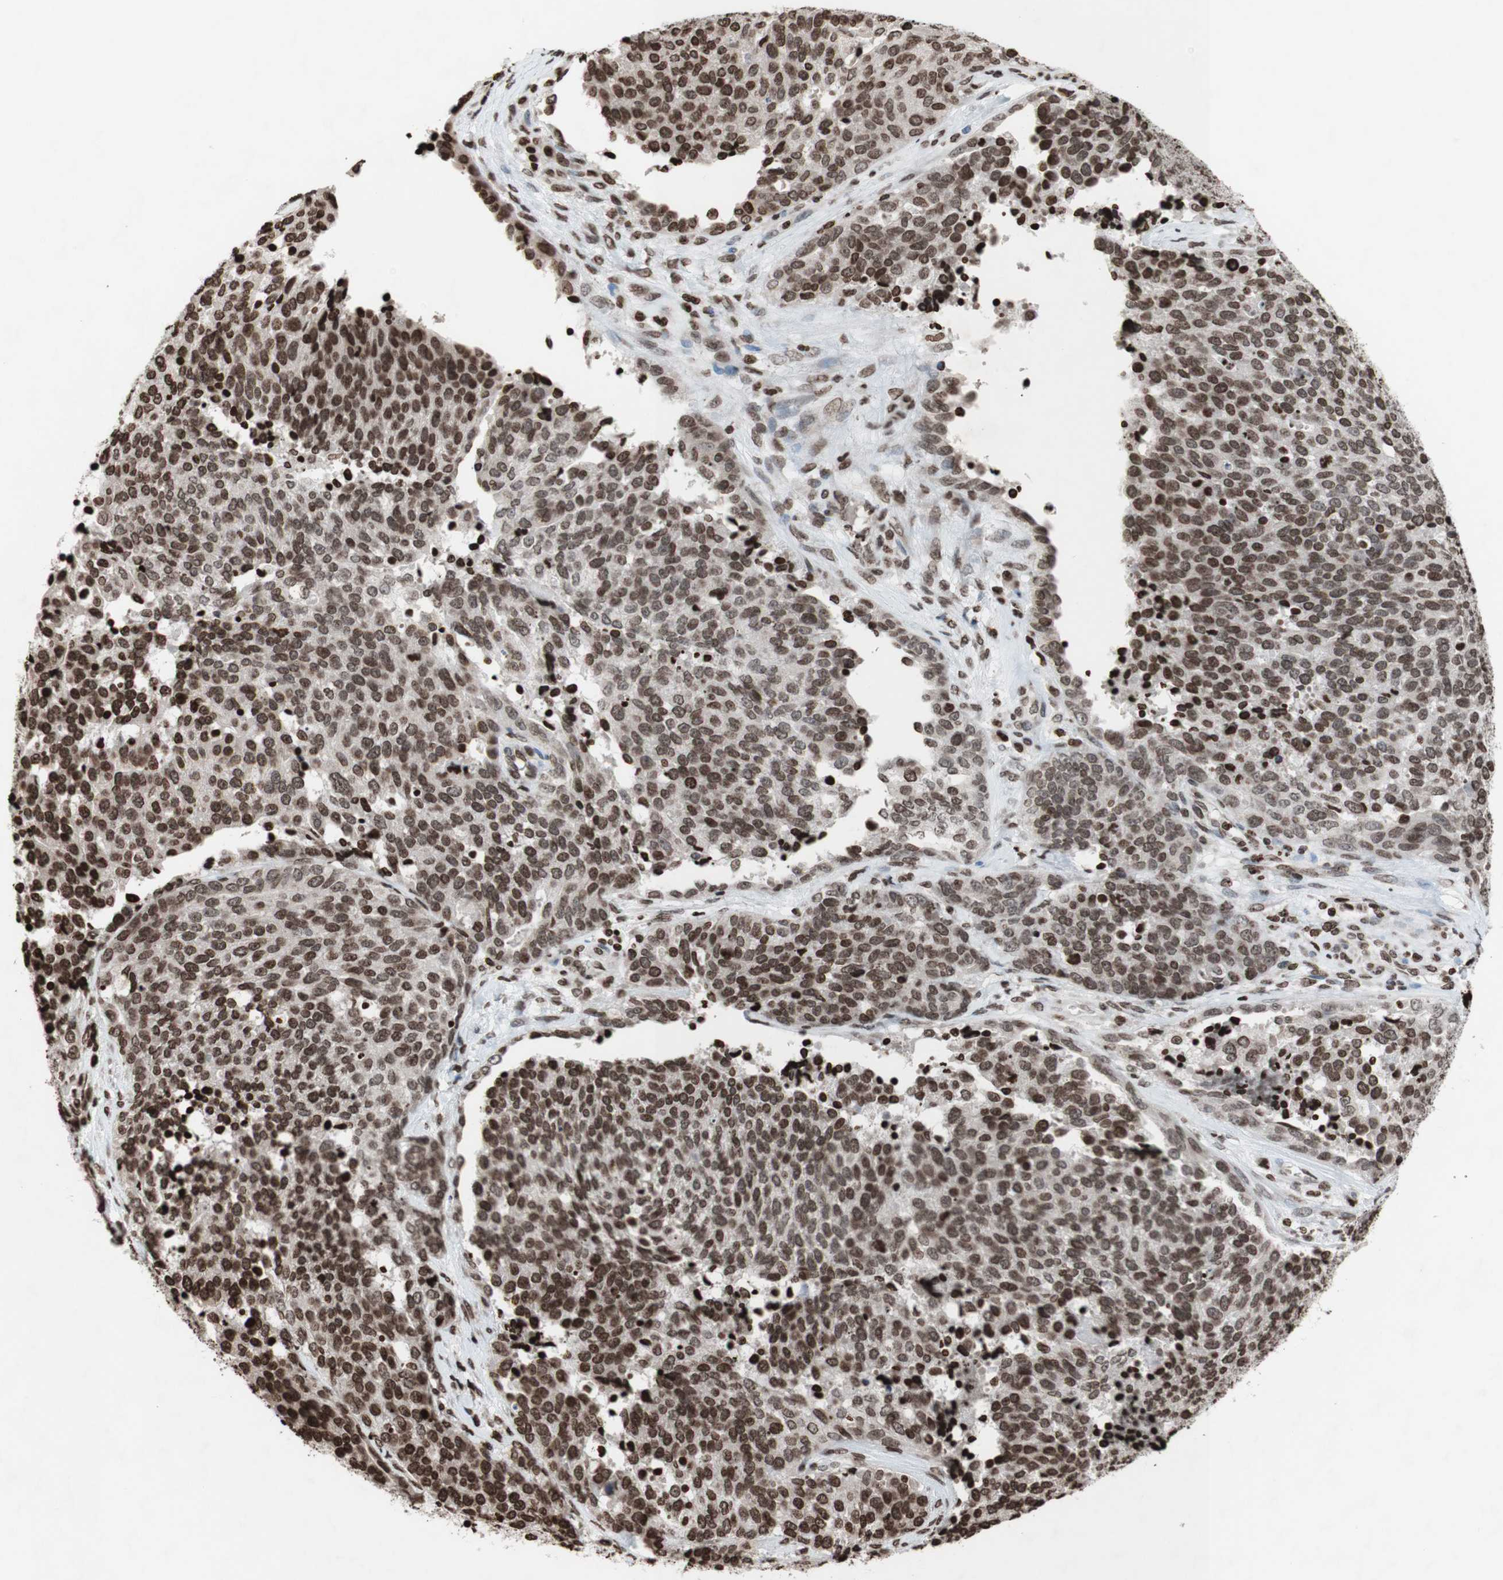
{"staining": {"intensity": "moderate", "quantity": ">75%", "location": "nuclear"}, "tissue": "ovarian cancer", "cell_type": "Tumor cells", "image_type": "cancer", "snomed": [{"axis": "morphology", "description": "Cystadenocarcinoma, serous, NOS"}, {"axis": "topography", "description": "Ovary"}], "caption": "Immunohistochemical staining of ovarian cancer reveals moderate nuclear protein staining in about >75% of tumor cells.", "gene": "NCOA3", "patient": {"sex": "female", "age": 44}}